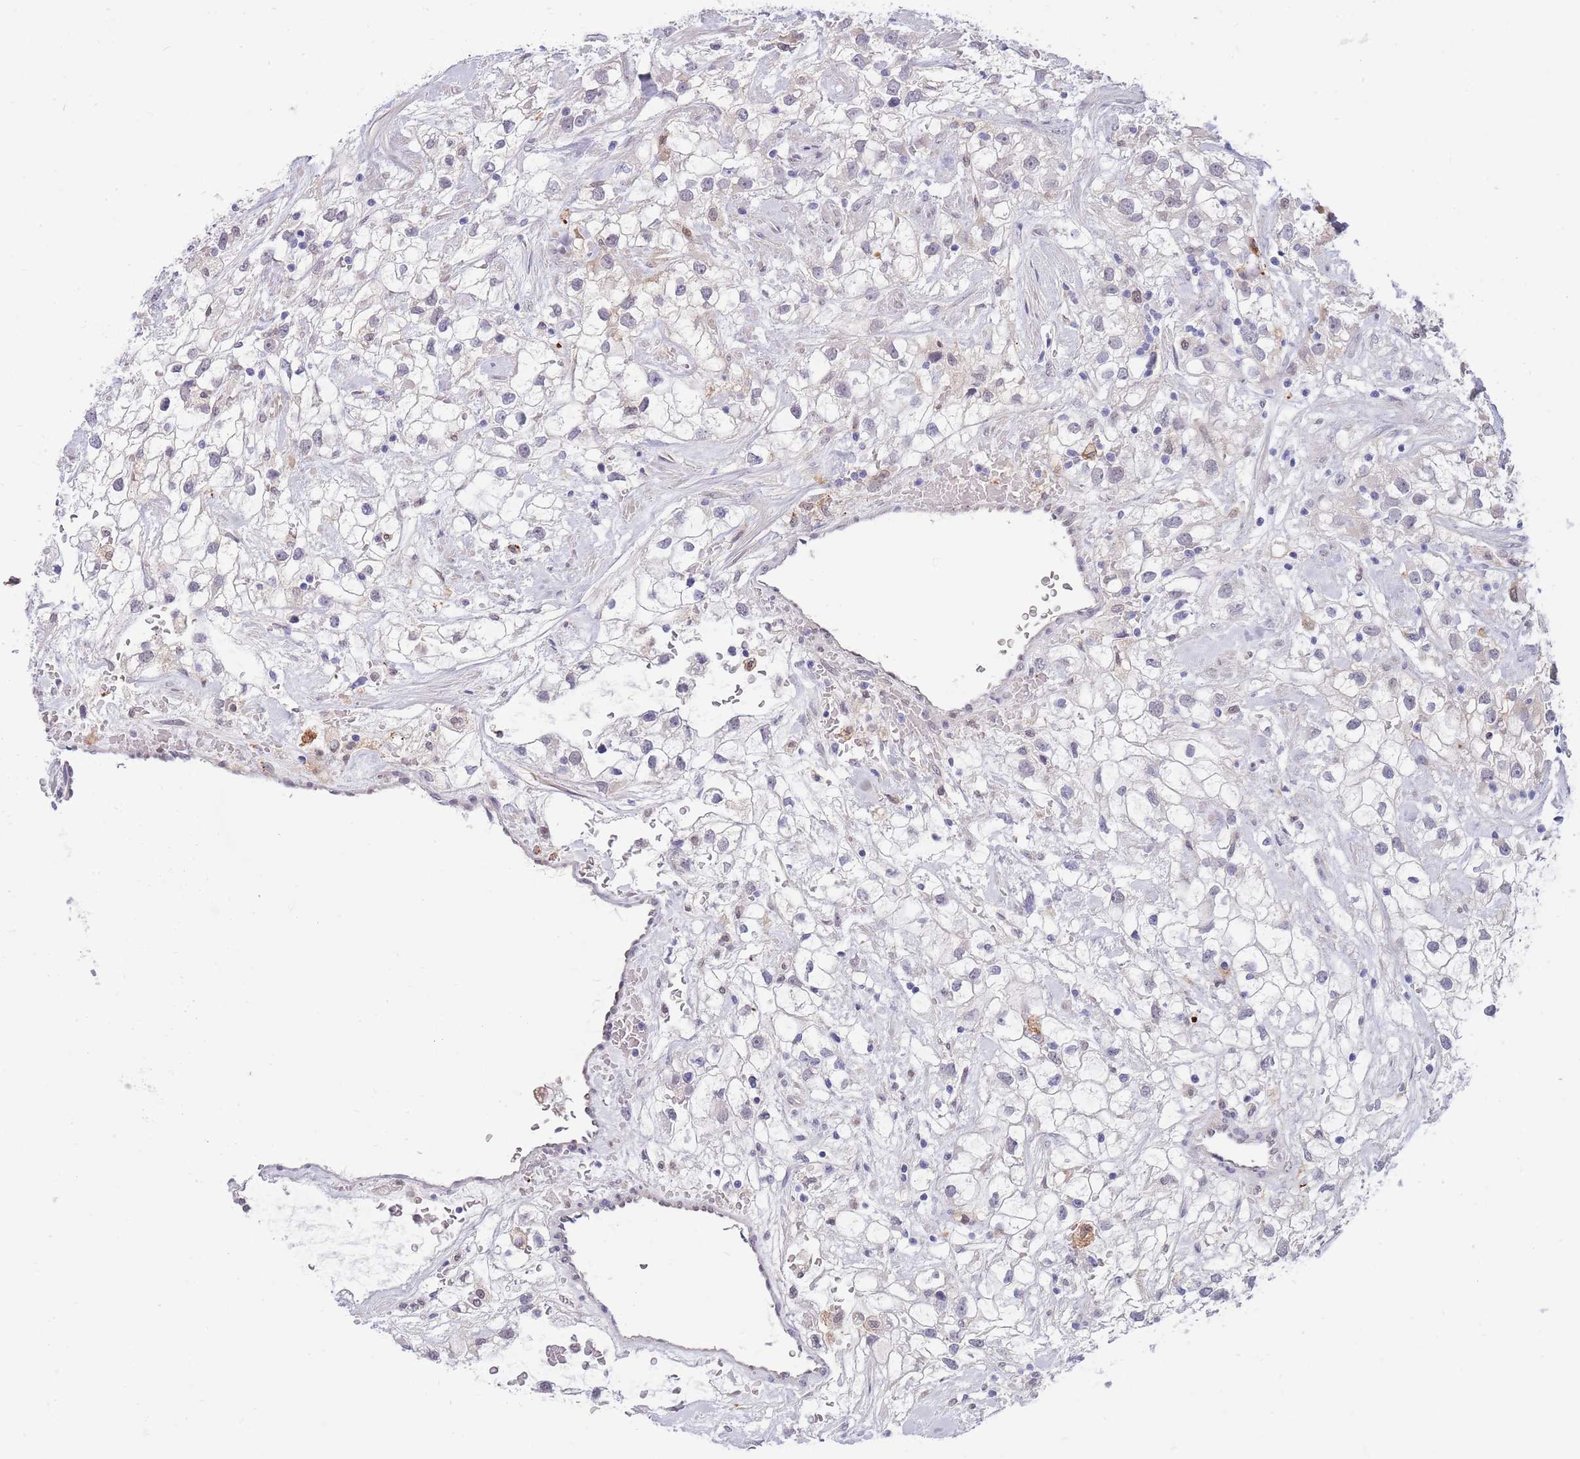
{"staining": {"intensity": "negative", "quantity": "none", "location": "none"}, "tissue": "renal cancer", "cell_type": "Tumor cells", "image_type": "cancer", "snomed": [{"axis": "morphology", "description": "Adenocarcinoma, NOS"}, {"axis": "topography", "description": "Kidney"}], "caption": "High magnification brightfield microscopy of renal adenocarcinoma stained with DAB (brown) and counterstained with hematoxylin (blue): tumor cells show no significant positivity.", "gene": "NLRP6", "patient": {"sex": "male", "age": 59}}